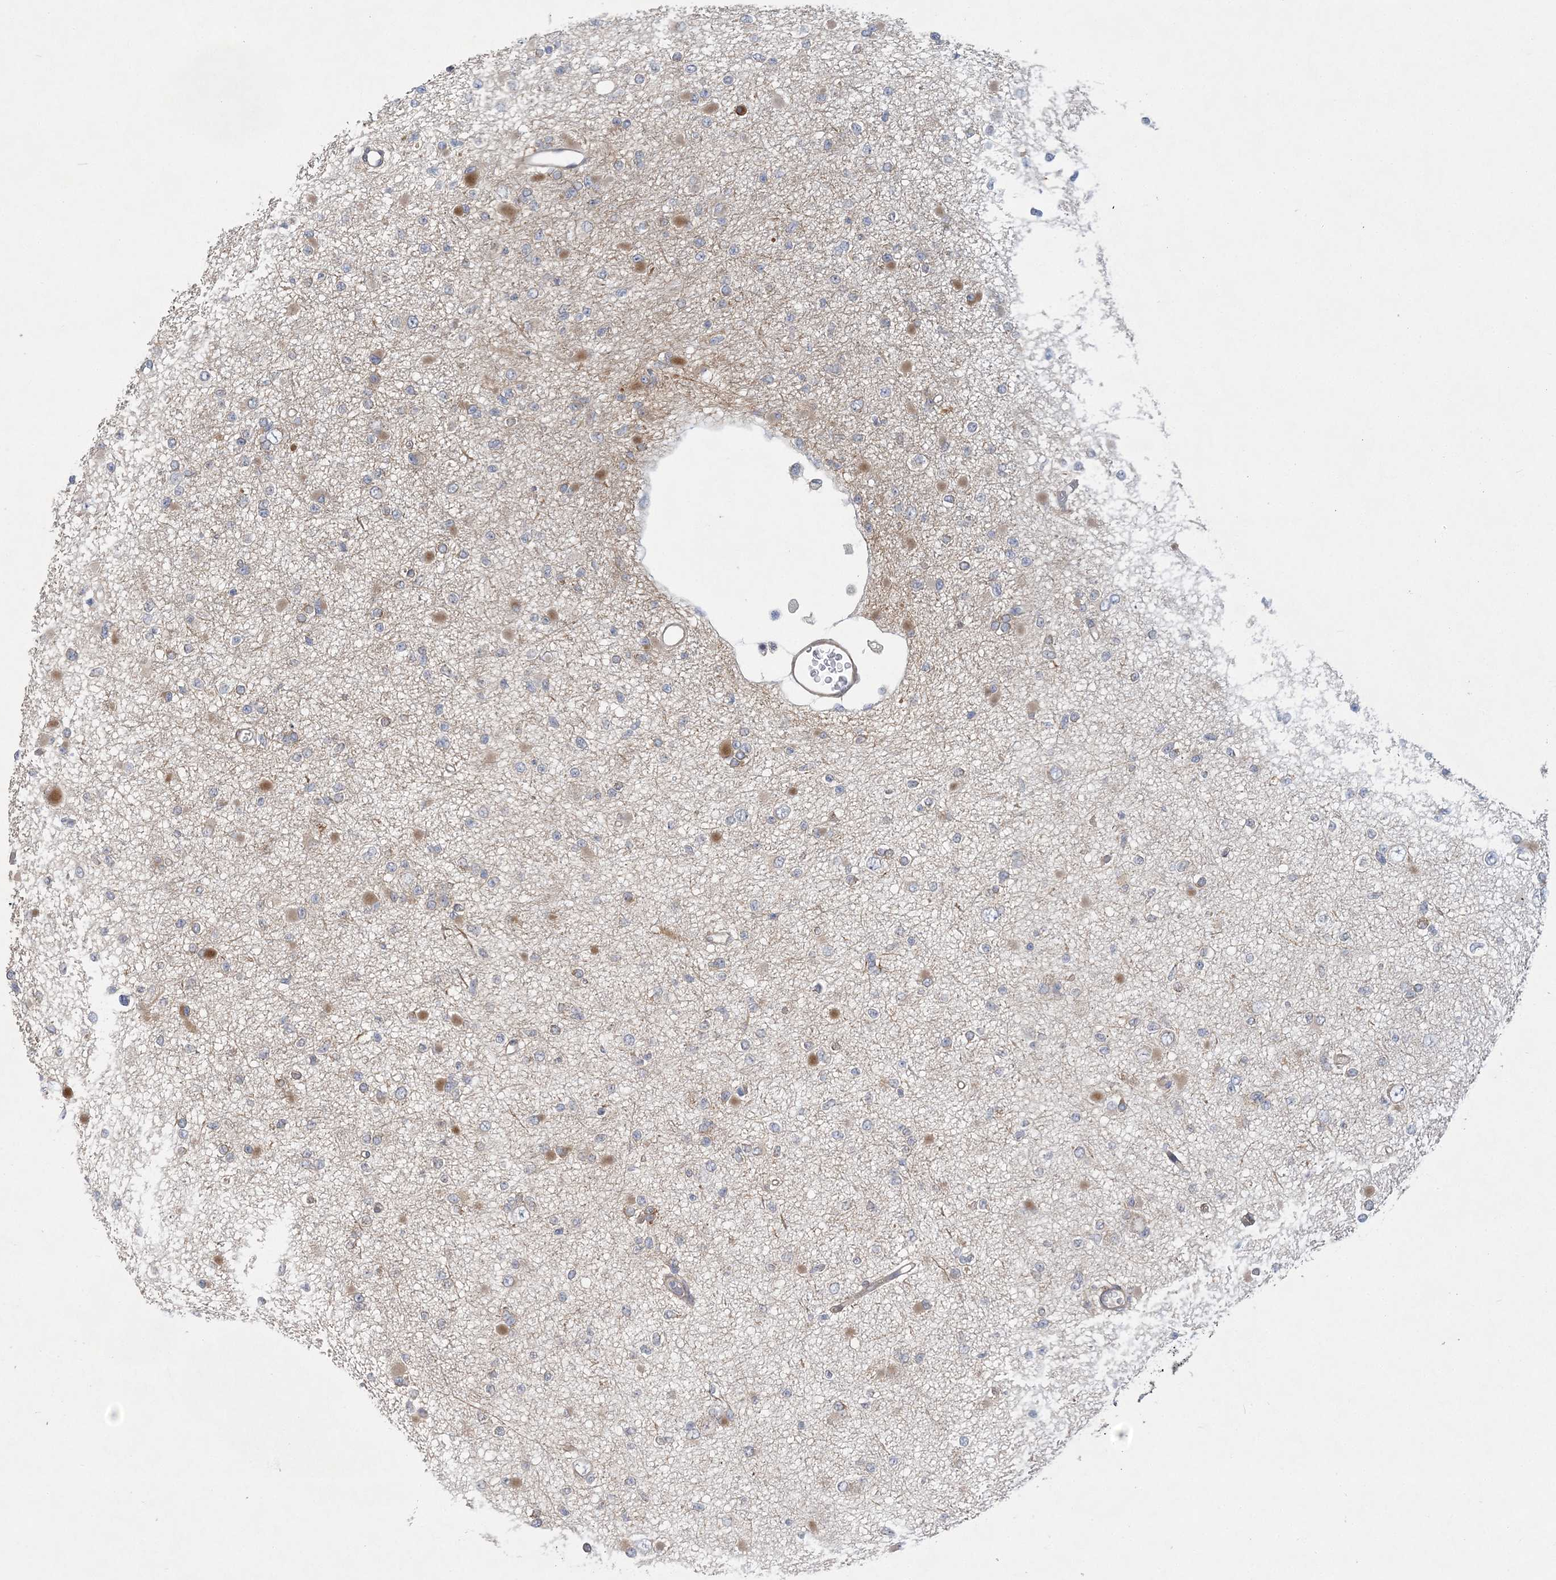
{"staining": {"intensity": "weak", "quantity": "<25%", "location": "cytoplasmic/membranous"}, "tissue": "glioma", "cell_type": "Tumor cells", "image_type": "cancer", "snomed": [{"axis": "morphology", "description": "Glioma, malignant, Low grade"}, {"axis": "topography", "description": "Brain"}], "caption": "The photomicrograph displays no significant expression in tumor cells of low-grade glioma (malignant).", "gene": "MAP4K5", "patient": {"sex": "female", "age": 22}}